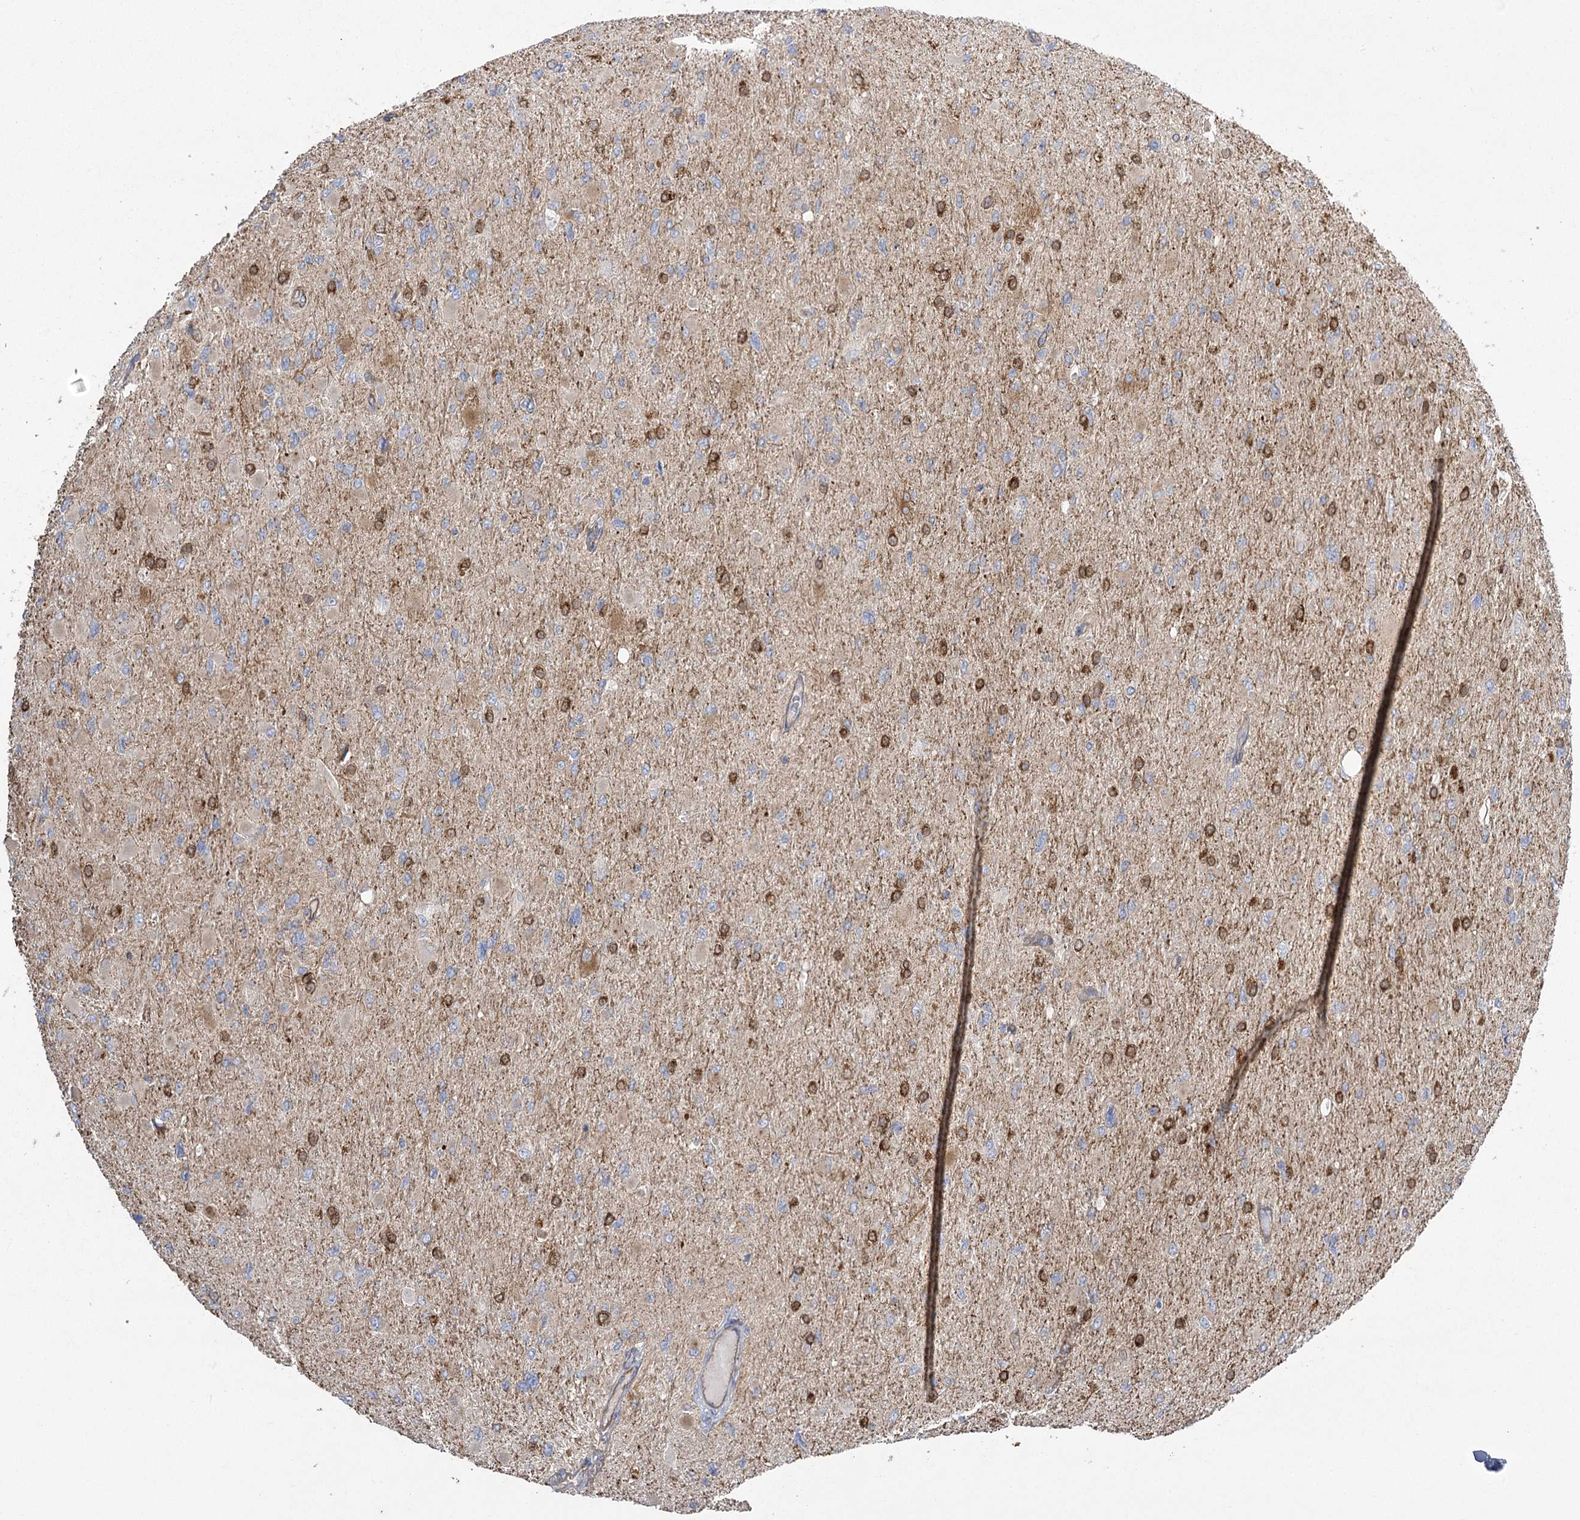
{"staining": {"intensity": "weak", "quantity": "<25%", "location": "cytoplasmic/membranous"}, "tissue": "glioma", "cell_type": "Tumor cells", "image_type": "cancer", "snomed": [{"axis": "morphology", "description": "Glioma, malignant, High grade"}, {"axis": "topography", "description": "Cerebral cortex"}], "caption": "IHC histopathology image of human malignant high-grade glioma stained for a protein (brown), which exhibits no staining in tumor cells.", "gene": "RMDN2", "patient": {"sex": "female", "age": 36}}